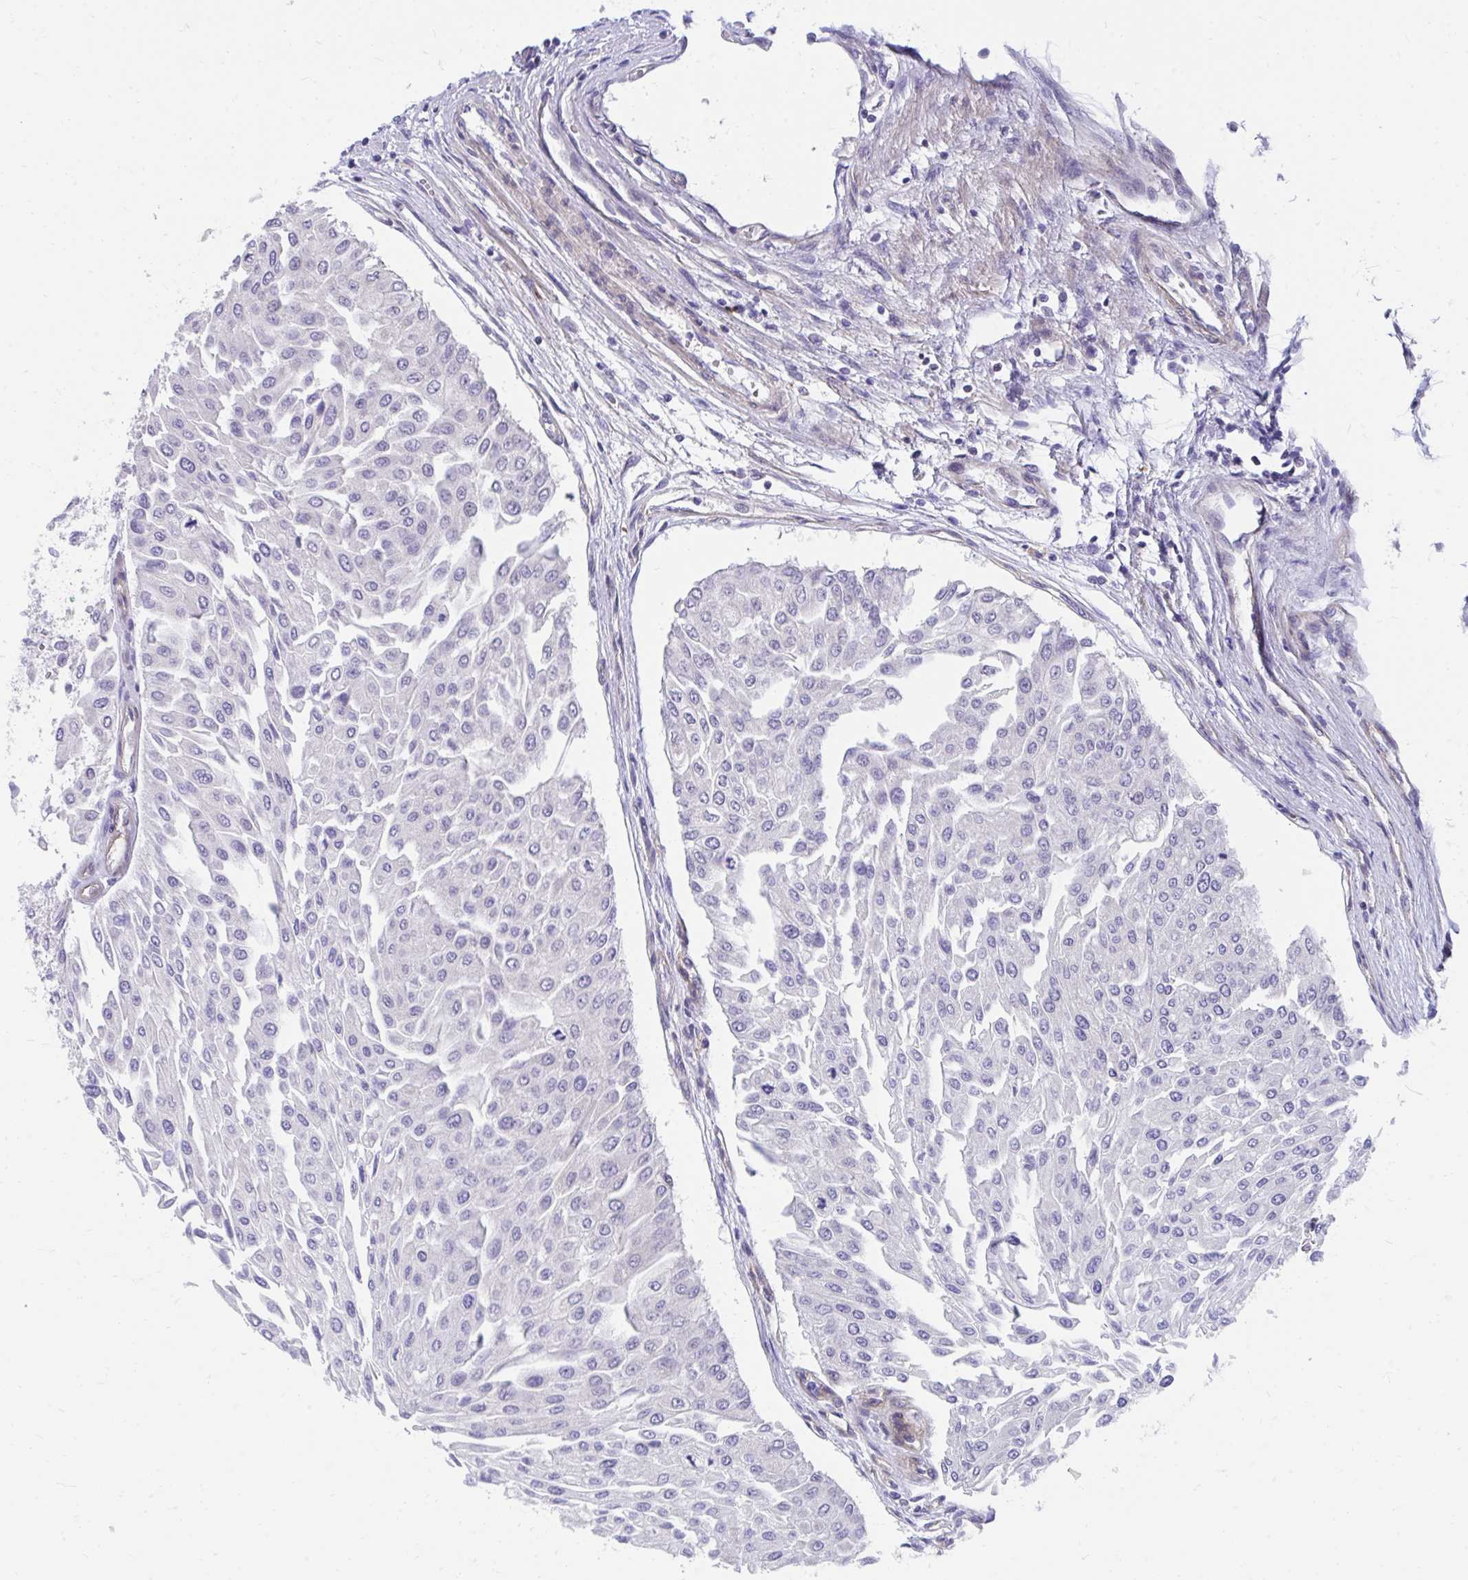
{"staining": {"intensity": "negative", "quantity": "none", "location": "none"}, "tissue": "urothelial cancer", "cell_type": "Tumor cells", "image_type": "cancer", "snomed": [{"axis": "morphology", "description": "Urothelial carcinoma, NOS"}, {"axis": "topography", "description": "Urinary bladder"}], "caption": "Transitional cell carcinoma was stained to show a protein in brown. There is no significant positivity in tumor cells.", "gene": "SLAMF7", "patient": {"sex": "male", "age": 67}}